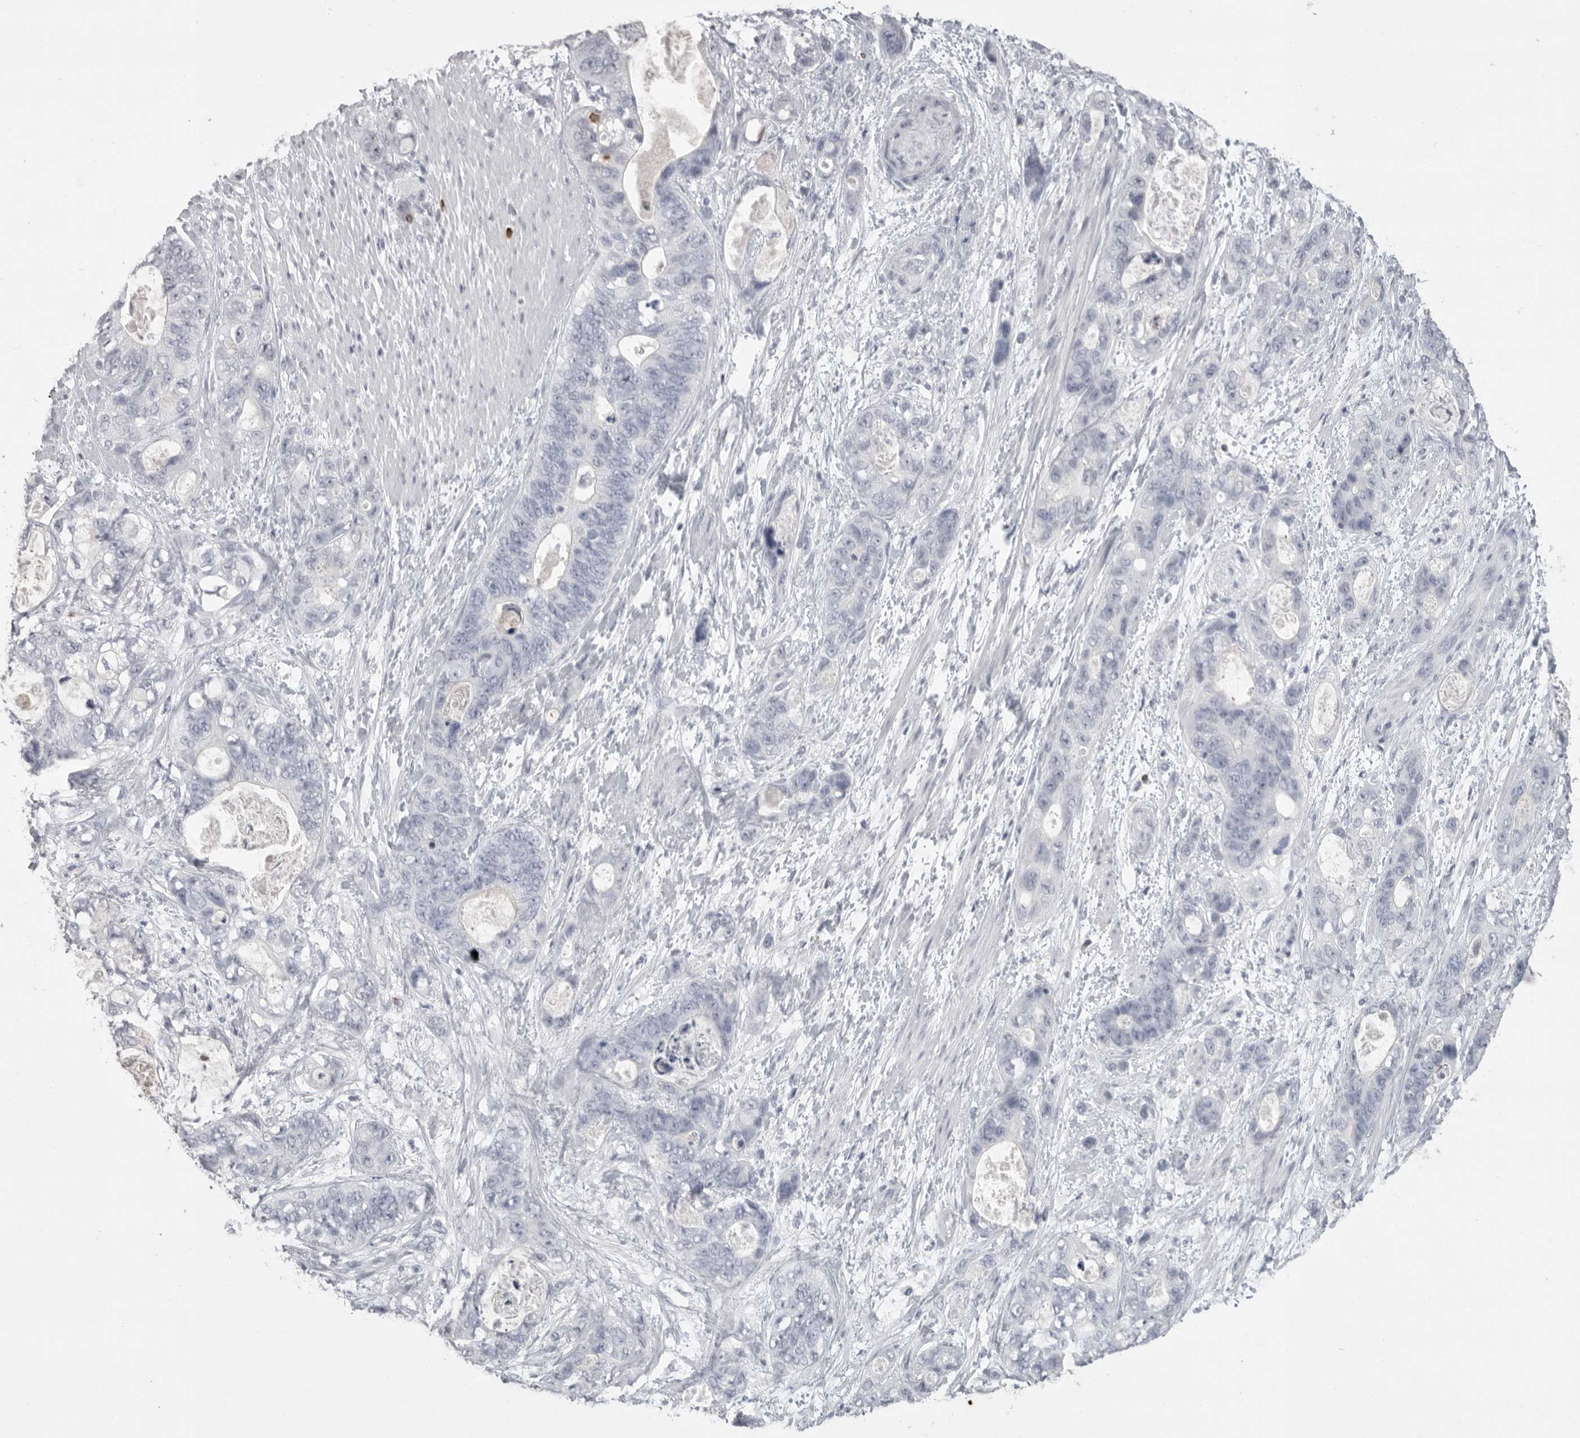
{"staining": {"intensity": "negative", "quantity": "none", "location": "none"}, "tissue": "stomach cancer", "cell_type": "Tumor cells", "image_type": "cancer", "snomed": [{"axis": "morphology", "description": "Normal tissue, NOS"}, {"axis": "morphology", "description": "Adenocarcinoma, NOS"}, {"axis": "topography", "description": "Stomach"}], "caption": "Immunohistochemistry (IHC) of human stomach cancer demonstrates no staining in tumor cells. Nuclei are stained in blue.", "gene": "GNLY", "patient": {"sex": "female", "age": 89}}